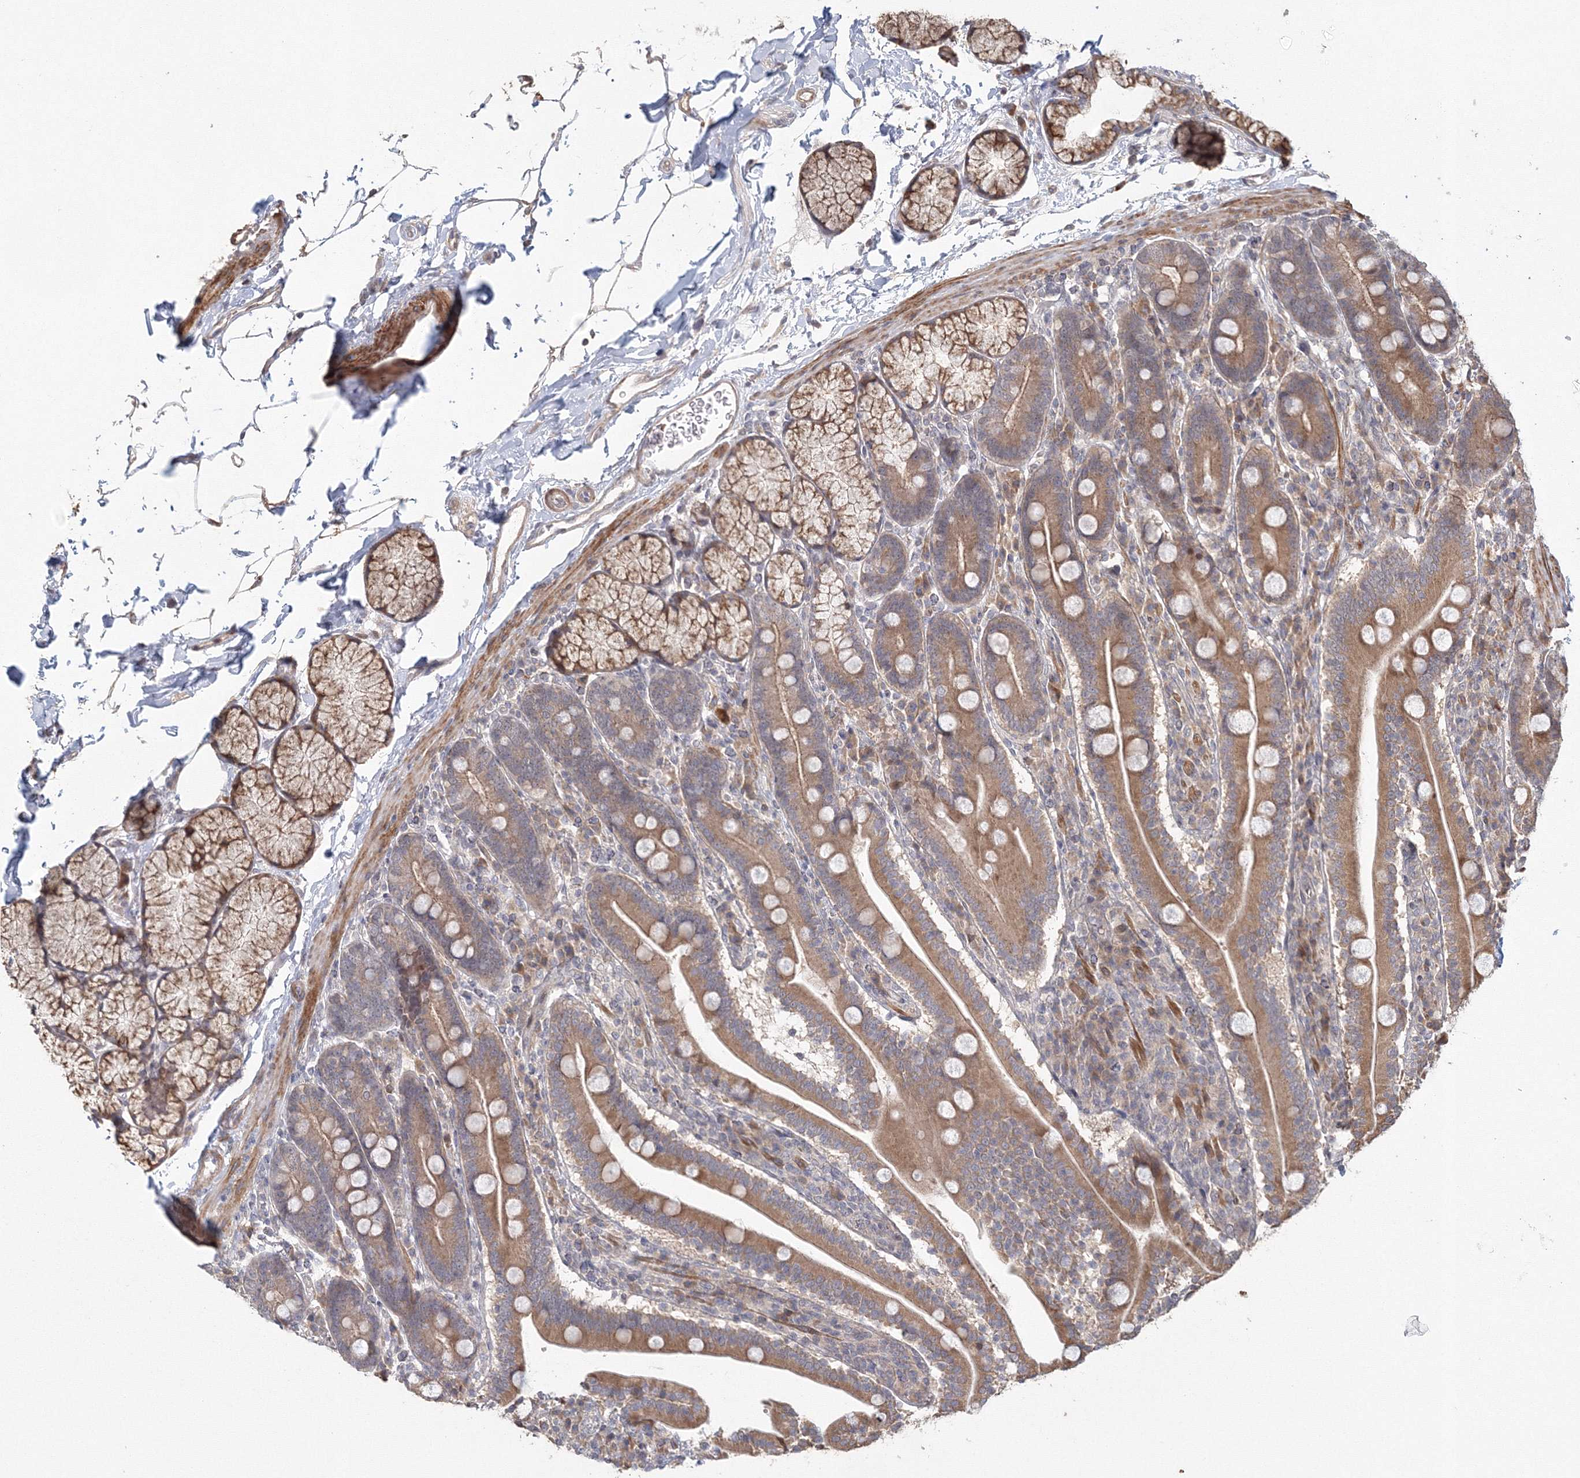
{"staining": {"intensity": "moderate", "quantity": ">75%", "location": "cytoplasmic/membranous"}, "tissue": "duodenum", "cell_type": "Glandular cells", "image_type": "normal", "snomed": [{"axis": "morphology", "description": "Normal tissue, NOS"}, {"axis": "topography", "description": "Duodenum"}], "caption": "Duodenum stained with a brown dye reveals moderate cytoplasmic/membranous positive positivity in approximately >75% of glandular cells.", "gene": "TACC2", "patient": {"sex": "male", "age": 35}}